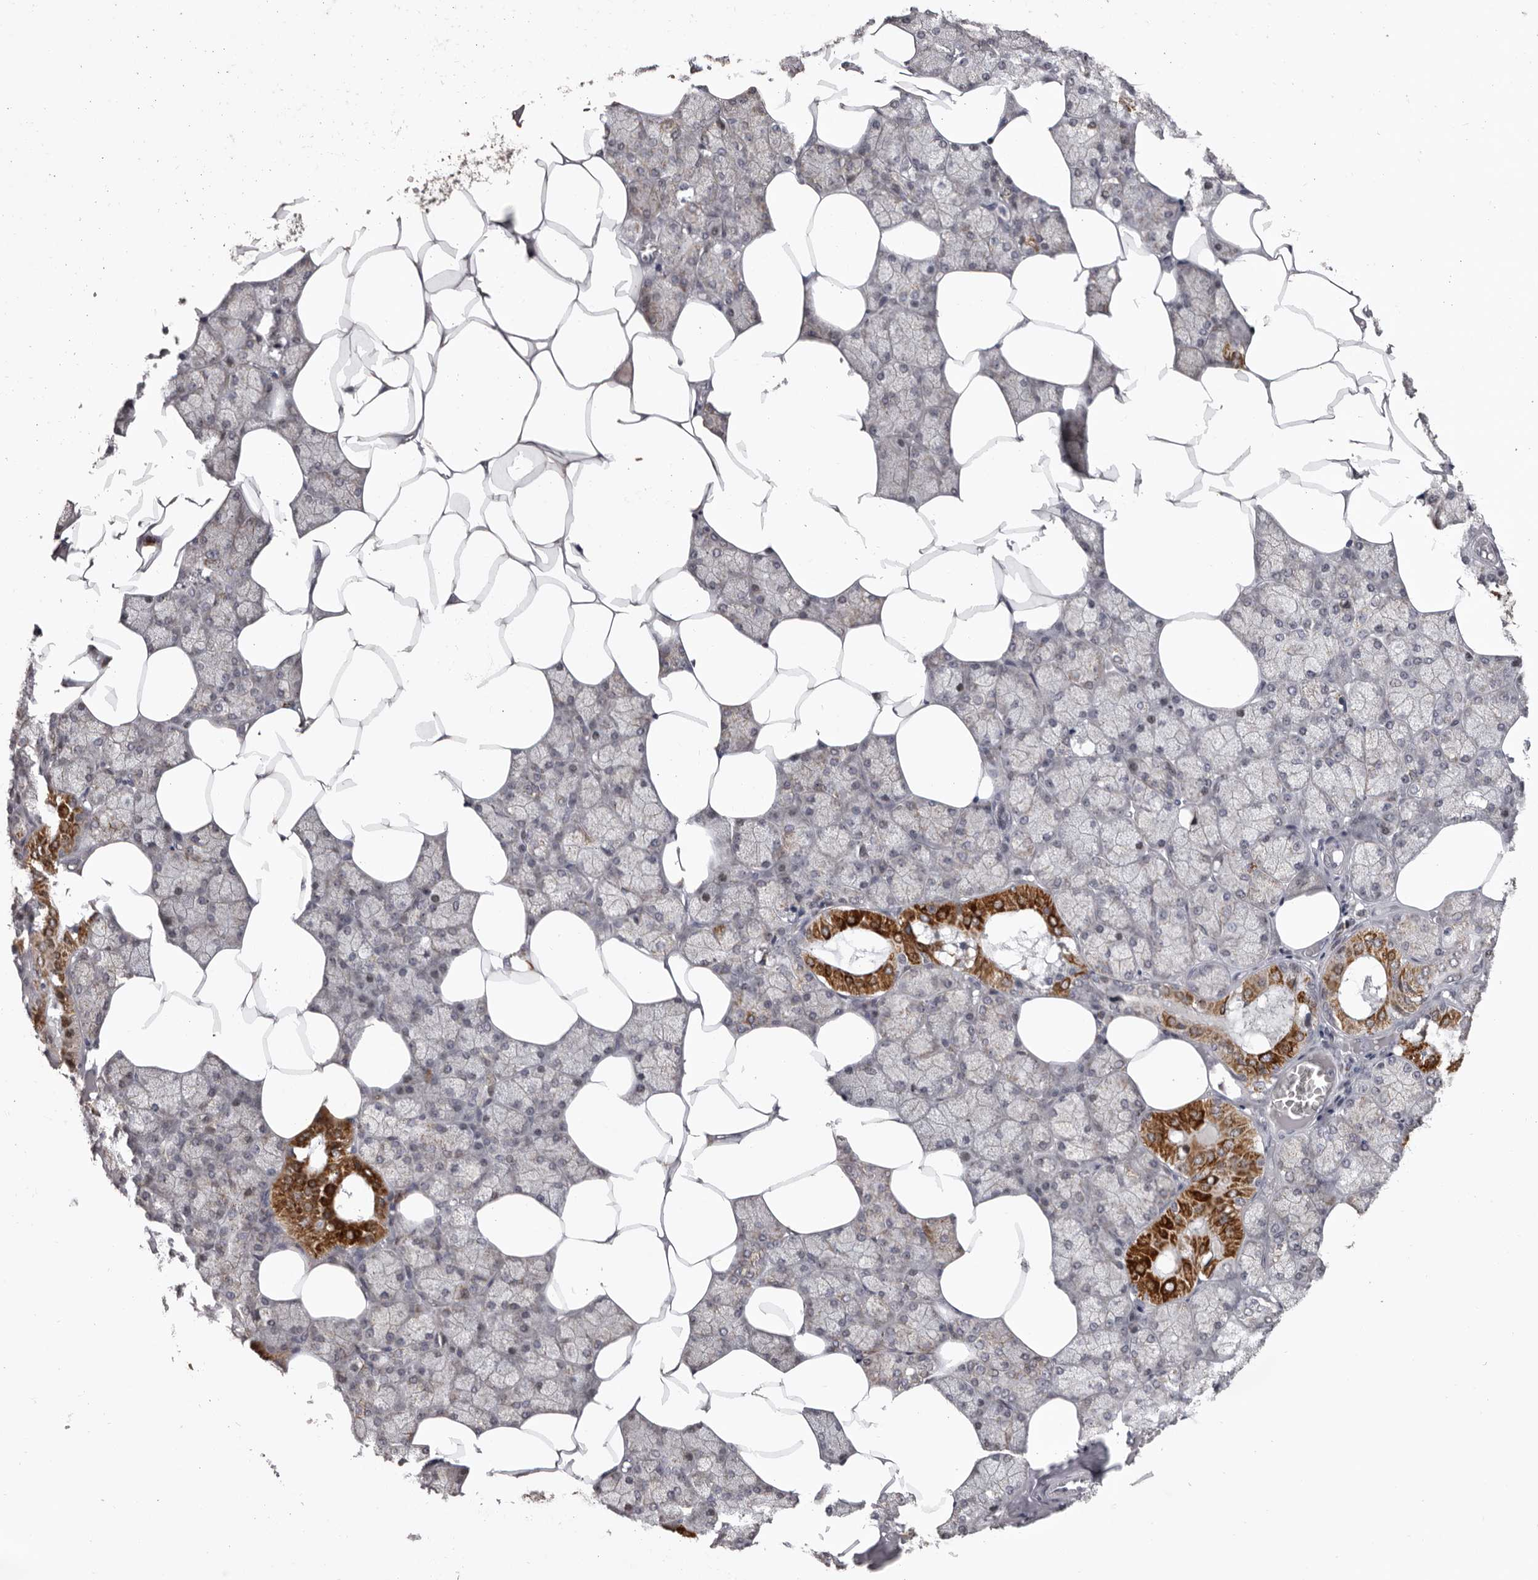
{"staining": {"intensity": "strong", "quantity": "<25%", "location": "cytoplasmic/membranous,nuclear"}, "tissue": "salivary gland", "cell_type": "Glandular cells", "image_type": "normal", "snomed": [{"axis": "morphology", "description": "Normal tissue, NOS"}, {"axis": "topography", "description": "Salivary gland"}], "caption": "Immunohistochemistry of unremarkable human salivary gland shows medium levels of strong cytoplasmic/membranous,nuclear staining in about <25% of glandular cells. (DAB (3,3'-diaminobenzidine) IHC, brown staining for protein, blue staining for nuclei).", "gene": "C17orf99", "patient": {"sex": "male", "age": 62}}